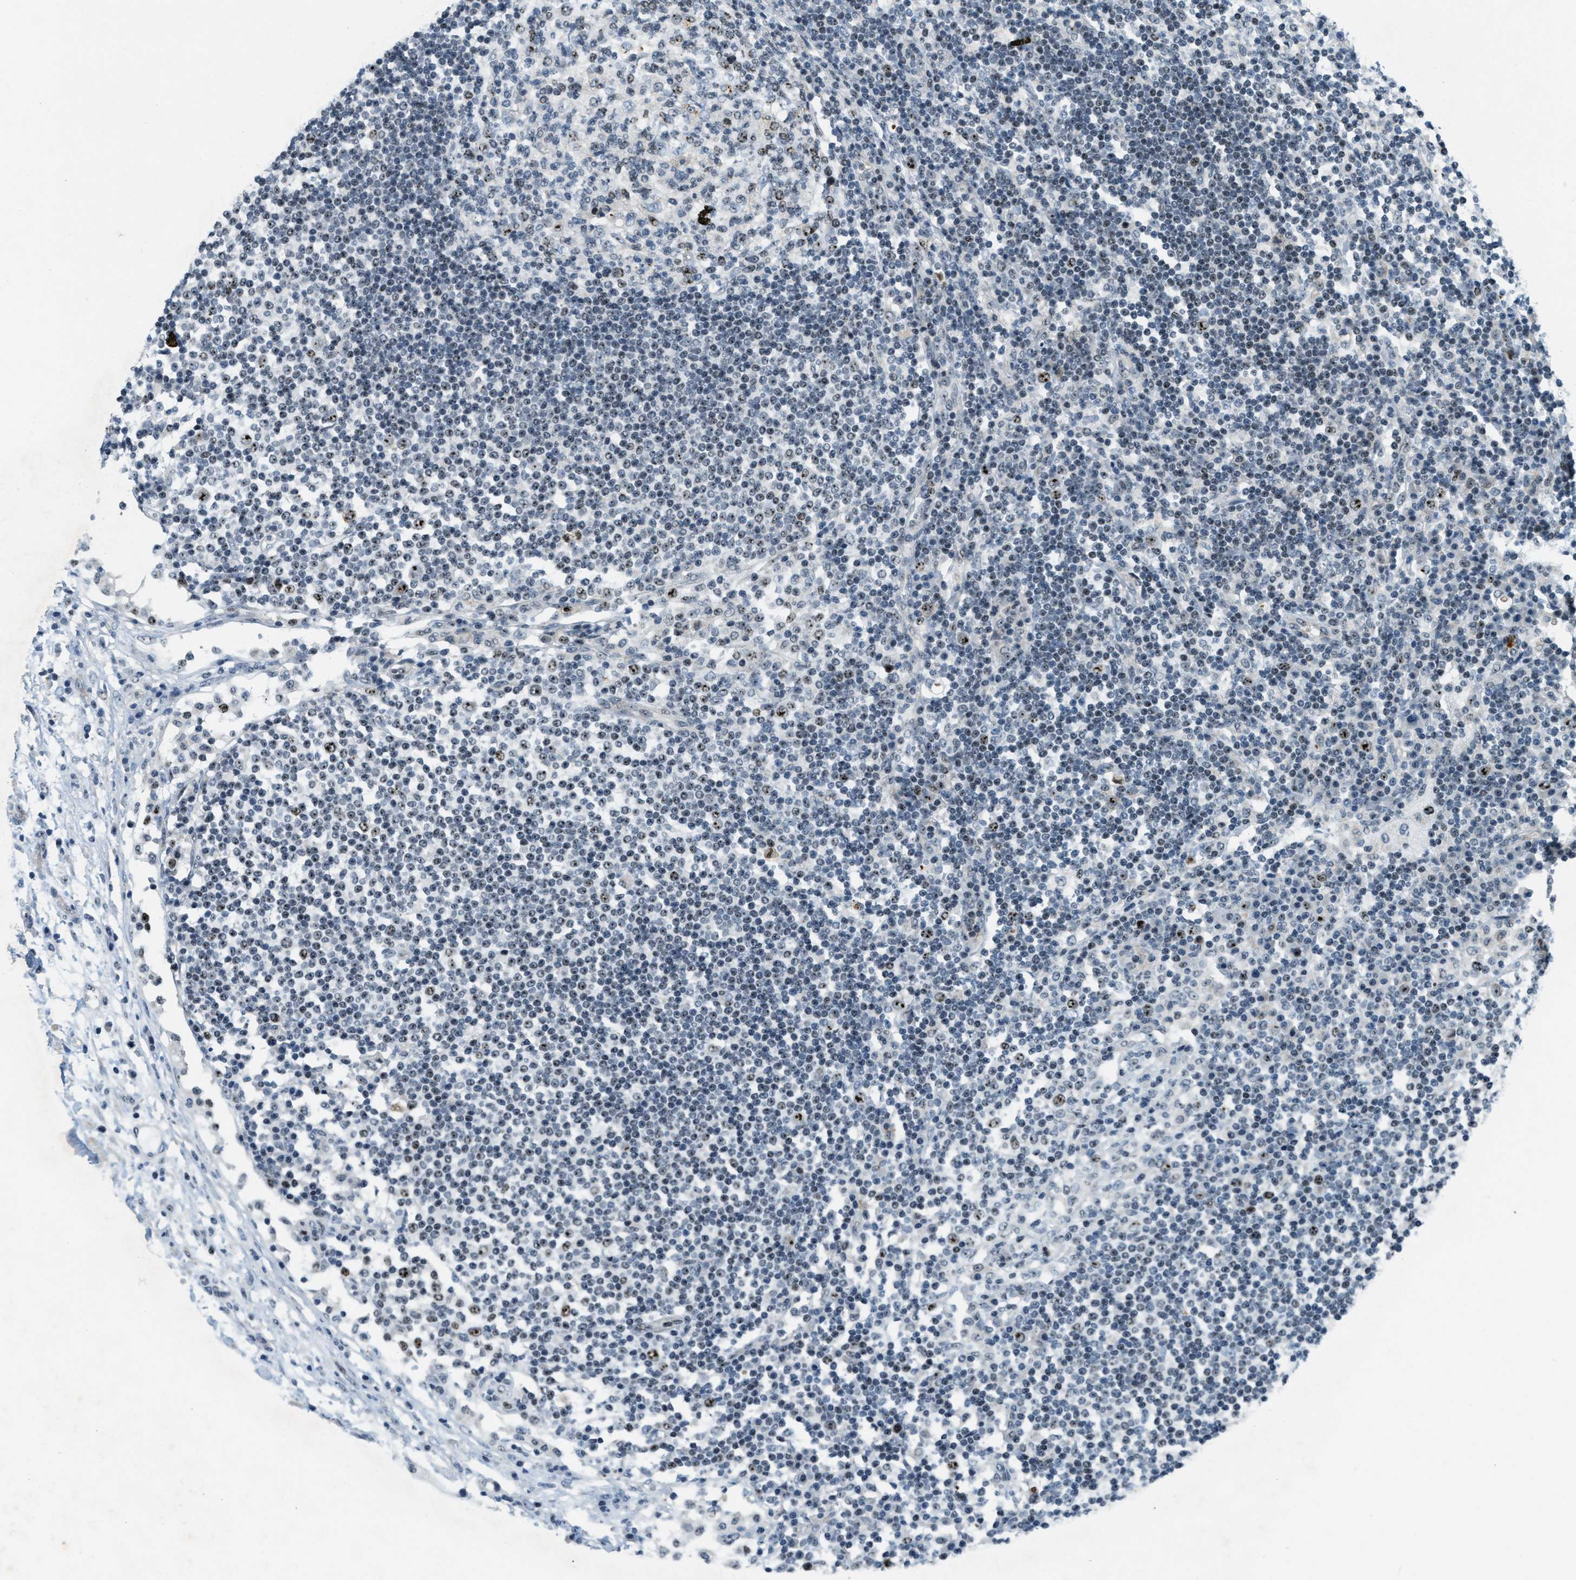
{"staining": {"intensity": "moderate", "quantity": "25%-75%", "location": "nuclear"}, "tissue": "lymph node", "cell_type": "Germinal center cells", "image_type": "normal", "snomed": [{"axis": "morphology", "description": "Normal tissue, NOS"}, {"axis": "topography", "description": "Lymph node"}], "caption": "The photomicrograph exhibits immunohistochemical staining of benign lymph node. There is moderate nuclear positivity is seen in approximately 25%-75% of germinal center cells. The protein of interest is shown in brown color, while the nuclei are stained blue.", "gene": "DDX47", "patient": {"sex": "female", "age": 53}}